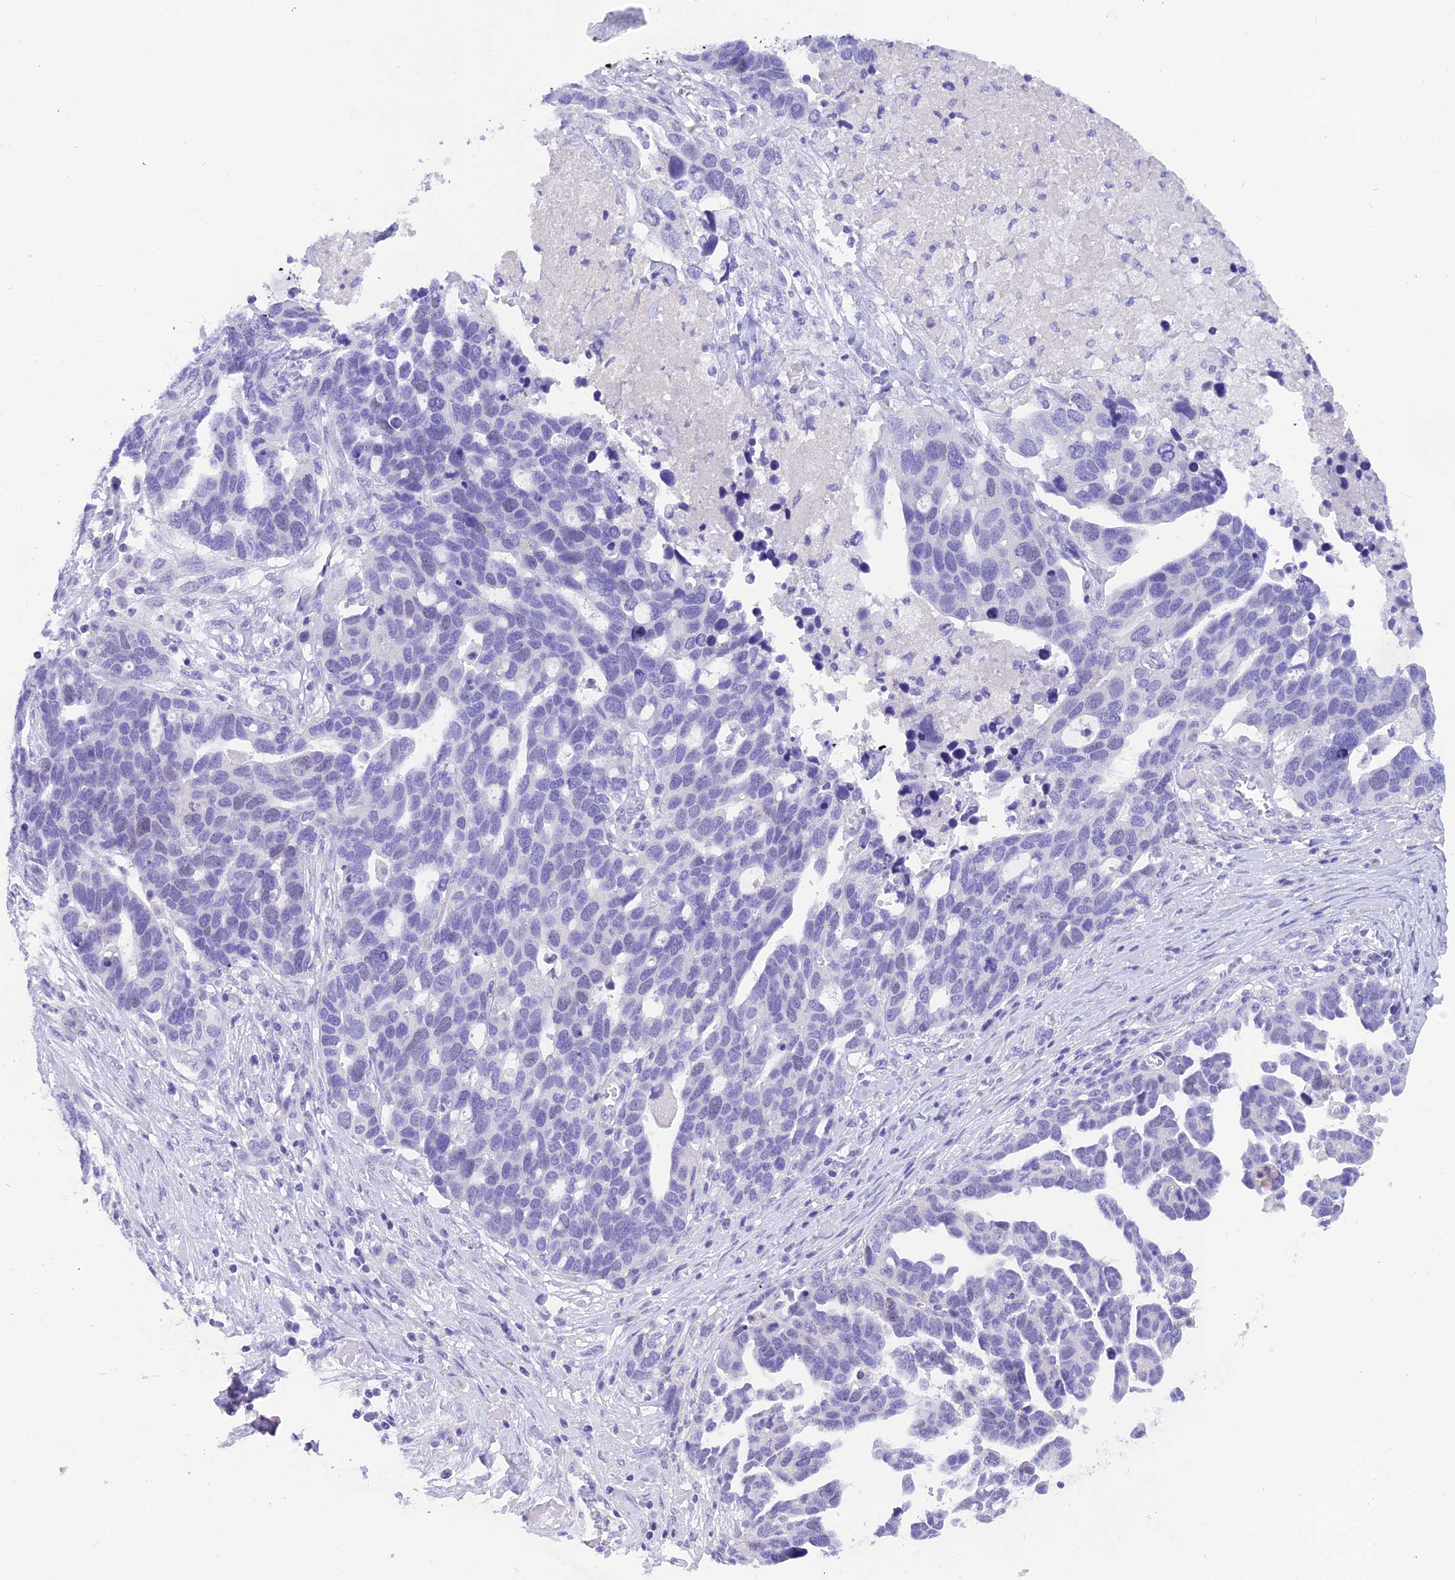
{"staining": {"intensity": "negative", "quantity": "none", "location": "none"}, "tissue": "ovarian cancer", "cell_type": "Tumor cells", "image_type": "cancer", "snomed": [{"axis": "morphology", "description": "Cystadenocarcinoma, serous, NOS"}, {"axis": "topography", "description": "Ovary"}], "caption": "Image shows no significant protein expression in tumor cells of ovarian cancer. Brightfield microscopy of IHC stained with DAB (brown) and hematoxylin (blue), captured at high magnification.", "gene": "KDELR3", "patient": {"sex": "female", "age": 54}}